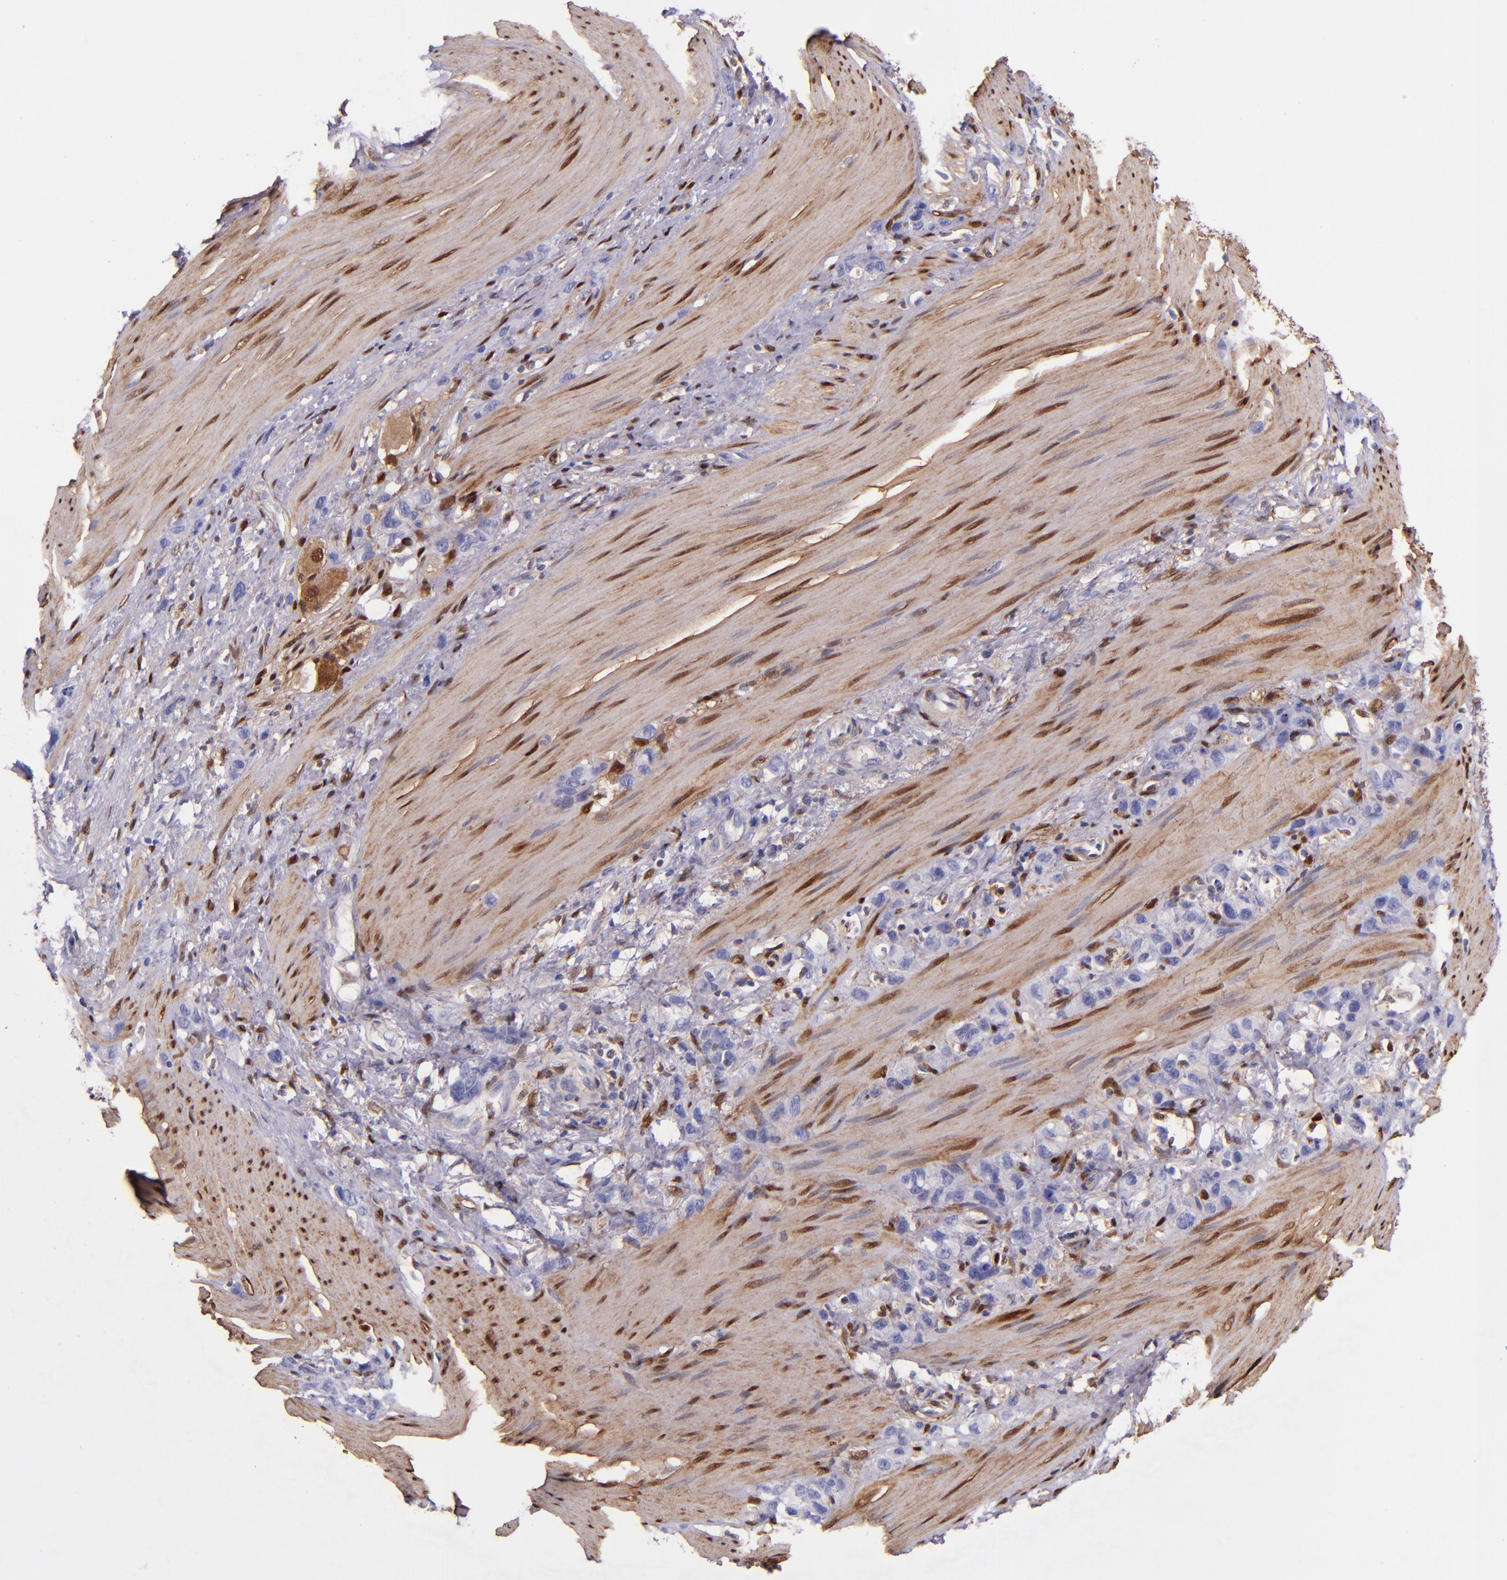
{"staining": {"intensity": "negative", "quantity": "none", "location": "none"}, "tissue": "stomach cancer", "cell_type": "Tumor cells", "image_type": "cancer", "snomed": [{"axis": "morphology", "description": "Normal tissue, NOS"}, {"axis": "morphology", "description": "Adenocarcinoma, NOS"}, {"axis": "morphology", "description": "Adenocarcinoma, High grade"}, {"axis": "topography", "description": "Stomach, upper"}, {"axis": "topography", "description": "Stomach"}], "caption": "Tumor cells show no significant protein positivity in stomach cancer.", "gene": "LGALS1", "patient": {"sex": "female", "age": 65}}